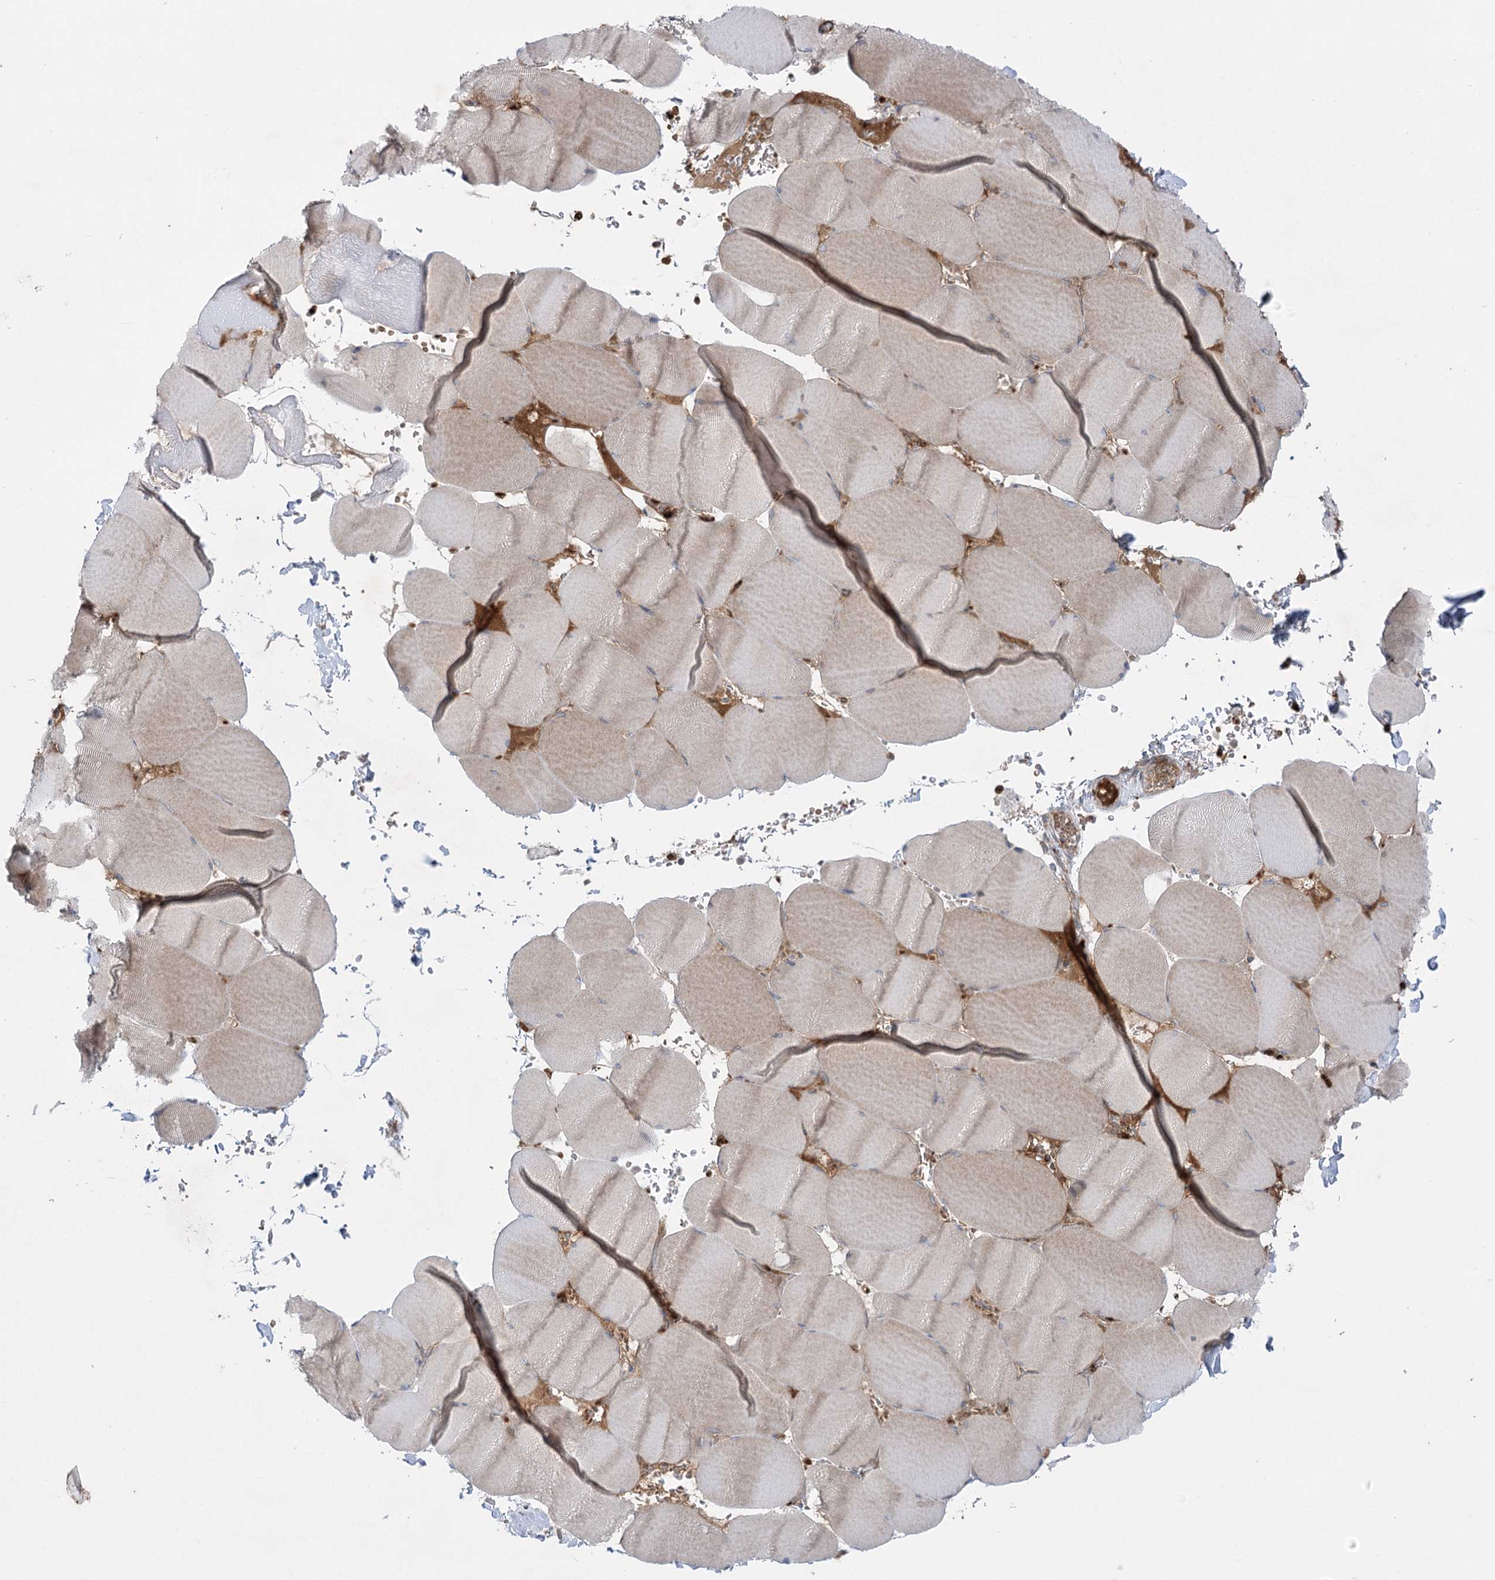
{"staining": {"intensity": "weak", "quantity": "25%-75%", "location": "cytoplasmic/membranous"}, "tissue": "skeletal muscle", "cell_type": "Myocytes", "image_type": "normal", "snomed": [{"axis": "morphology", "description": "Normal tissue, NOS"}, {"axis": "topography", "description": "Skeletal muscle"}, {"axis": "topography", "description": "Head-Neck"}], "caption": "Skeletal muscle stained with immunohistochemistry (IHC) shows weak cytoplasmic/membranous expression in approximately 25%-75% of myocytes. Using DAB (brown) and hematoxylin (blue) stains, captured at high magnification using brightfield microscopy.", "gene": "PLEKHA5", "patient": {"sex": "male", "age": 66}}